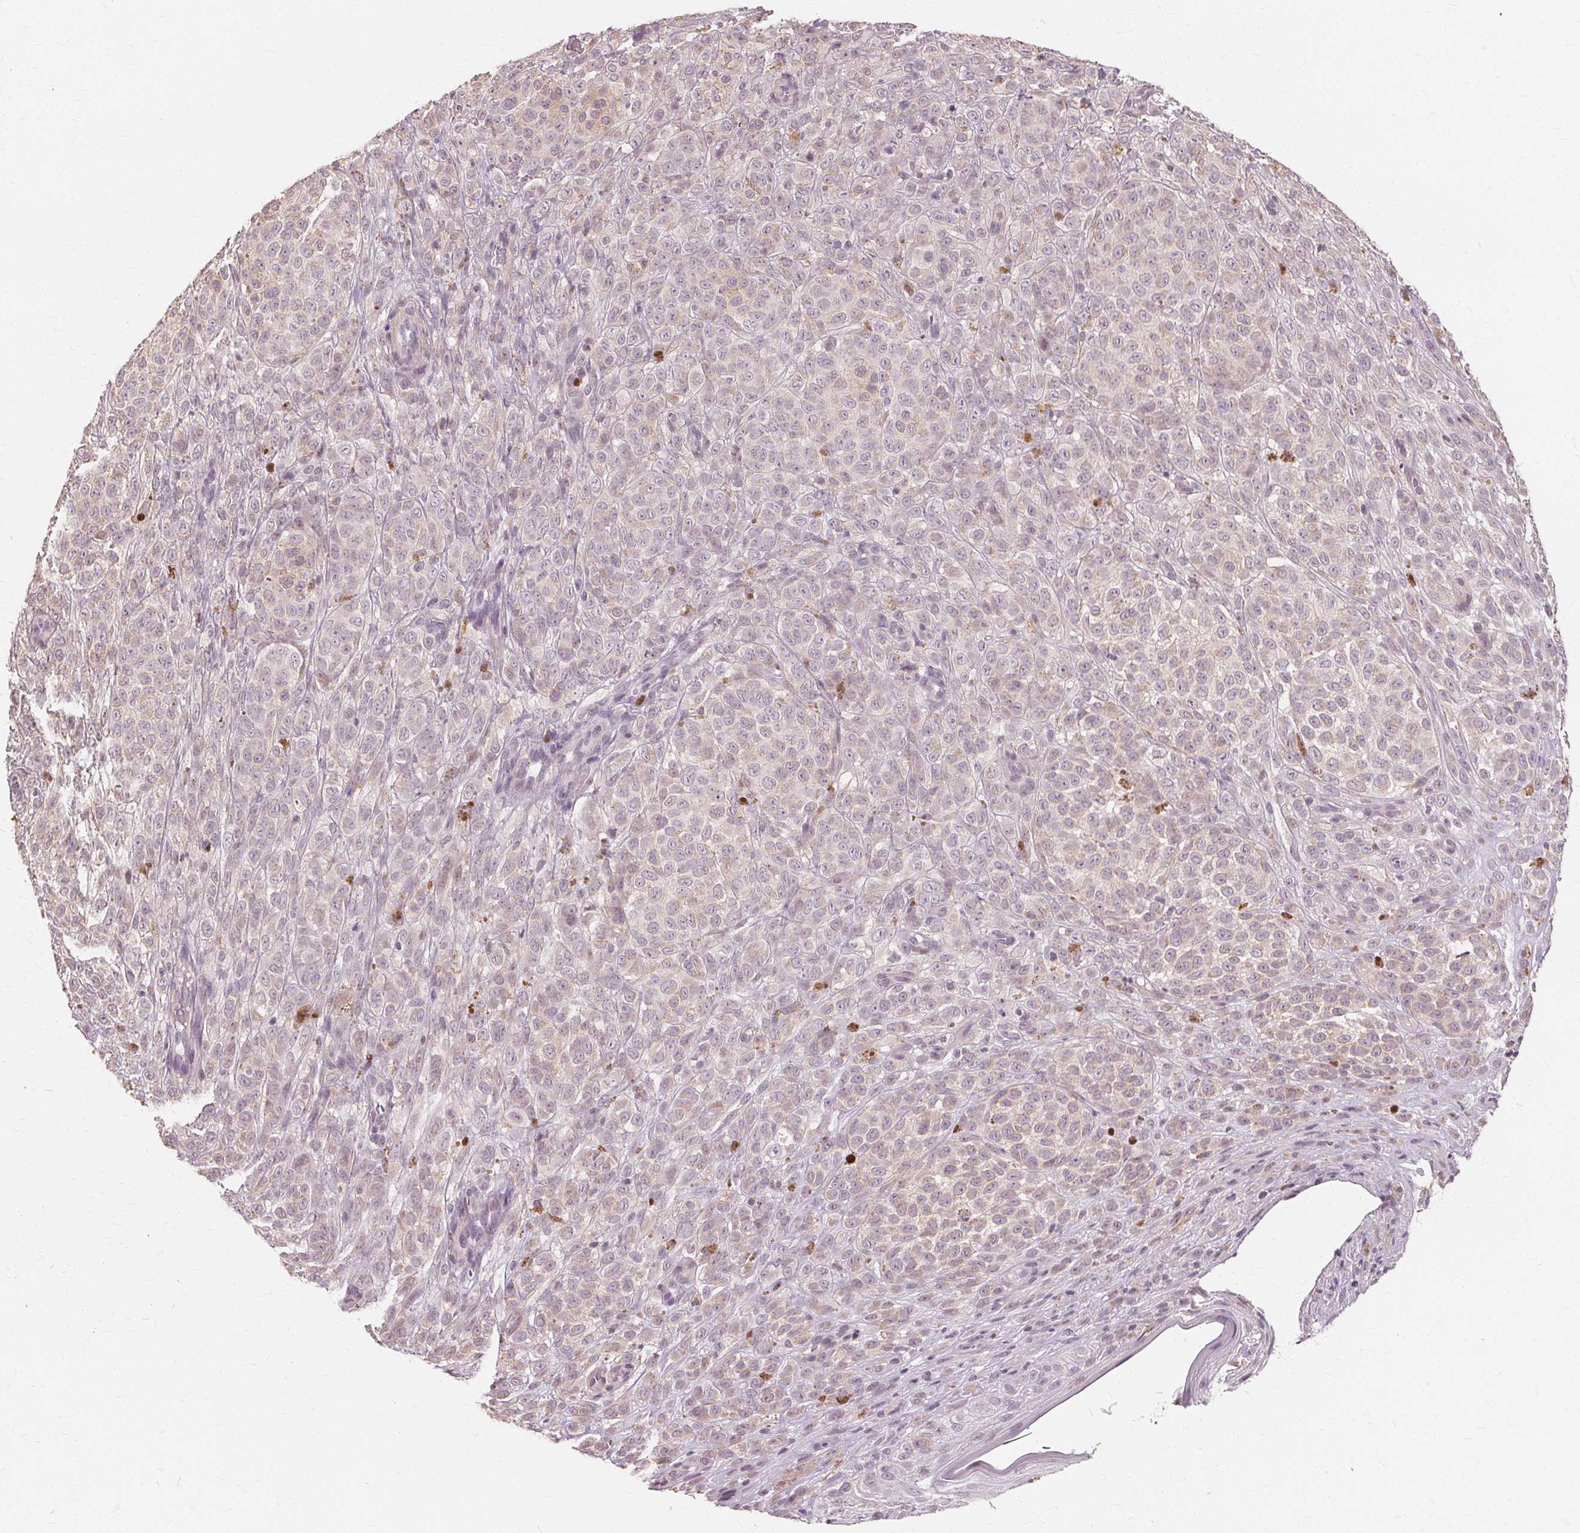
{"staining": {"intensity": "negative", "quantity": "none", "location": "none"}, "tissue": "melanoma", "cell_type": "Tumor cells", "image_type": "cancer", "snomed": [{"axis": "morphology", "description": "Malignant melanoma, NOS"}, {"axis": "topography", "description": "Skin"}], "caption": "IHC histopathology image of neoplastic tissue: melanoma stained with DAB demonstrates no significant protein expression in tumor cells.", "gene": "SIGLEC6", "patient": {"sex": "female", "age": 86}}